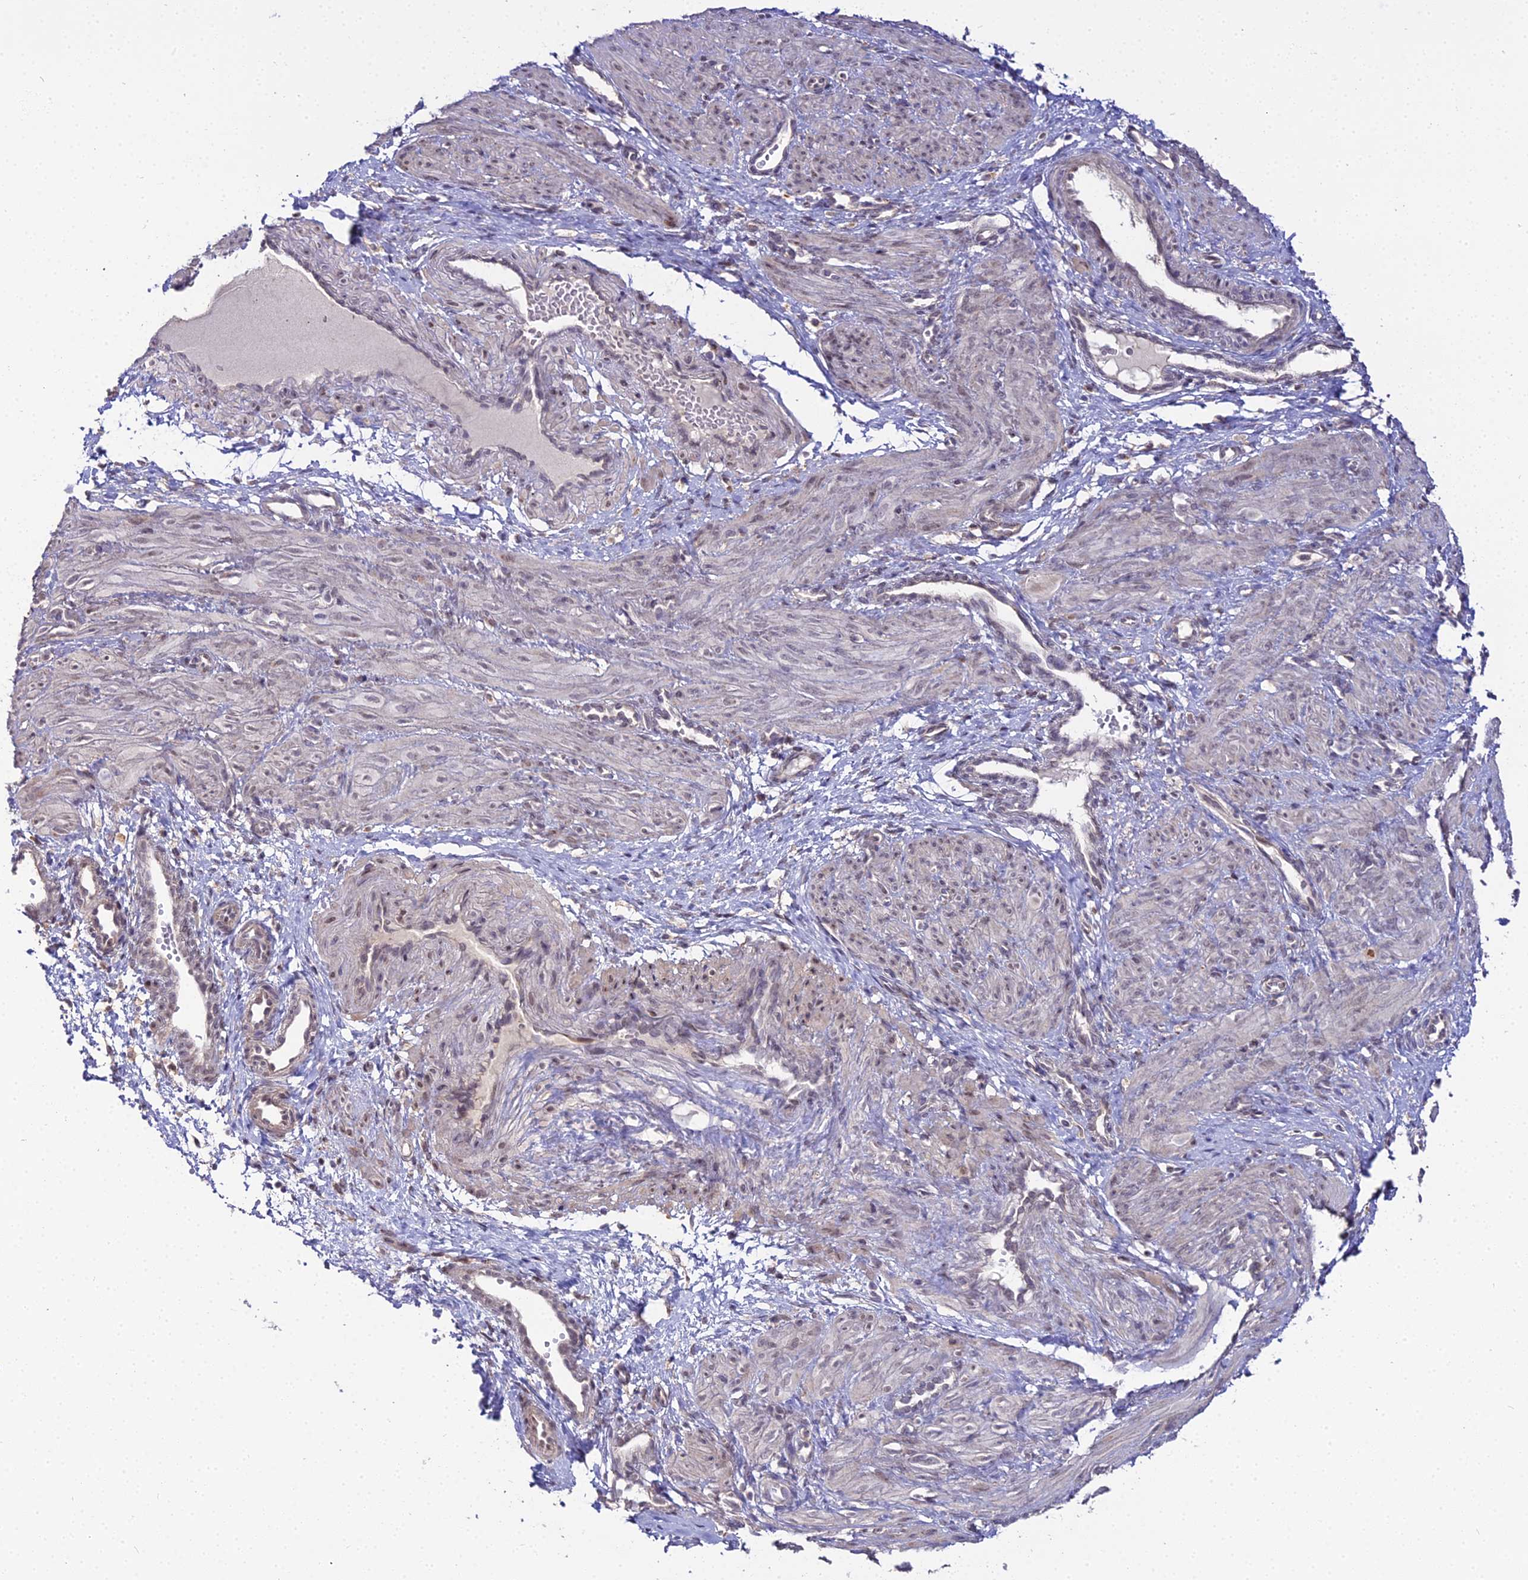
{"staining": {"intensity": "negative", "quantity": "none", "location": "none"}, "tissue": "smooth muscle", "cell_type": "Smooth muscle cells", "image_type": "normal", "snomed": [{"axis": "morphology", "description": "Normal tissue, NOS"}, {"axis": "topography", "description": "Endometrium"}], "caption": "Image shows no significant protein staining in smooth muscle cells of benign smooth muscle.", "gene": "TROAP", "patient": {"sex": "female", "age": 33}}